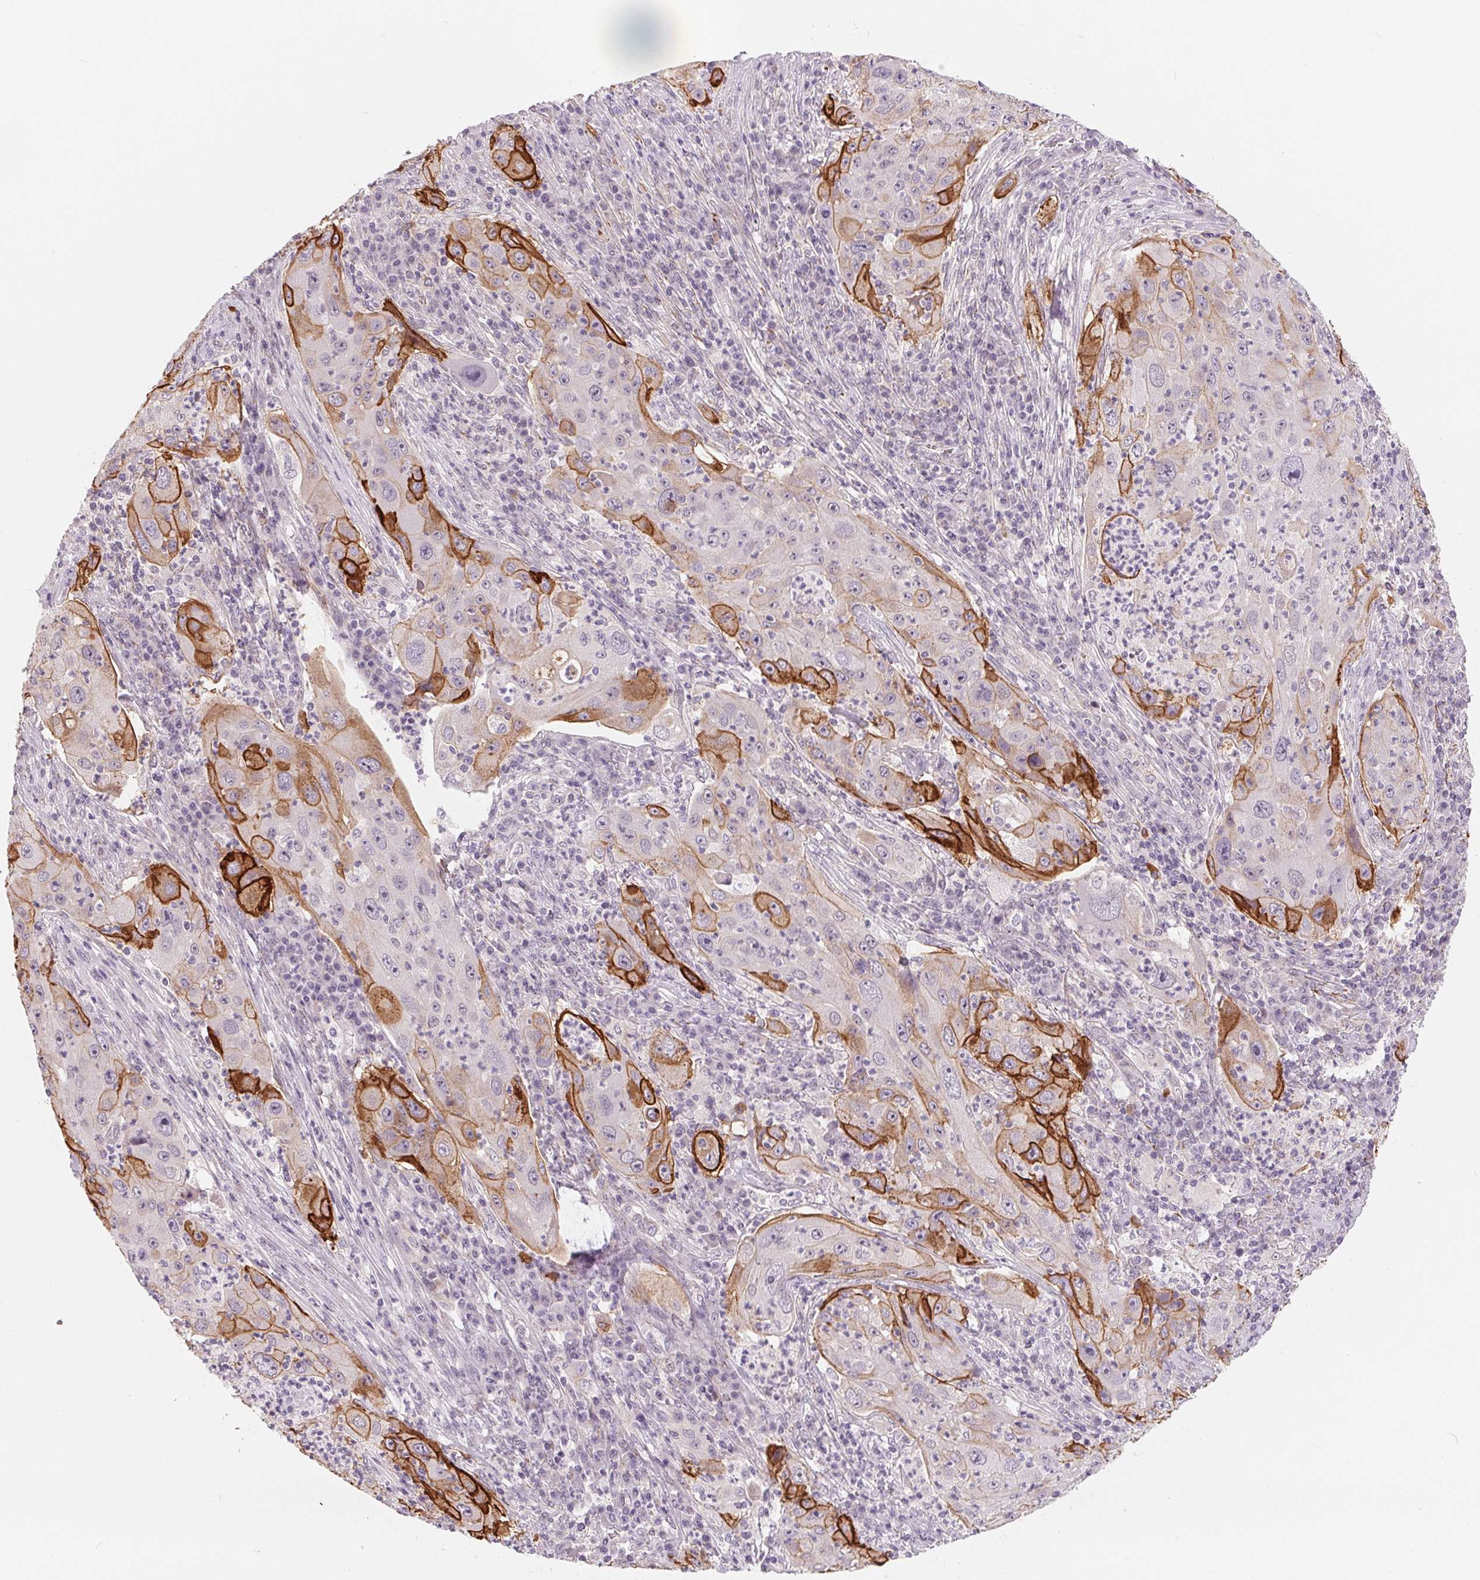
{"staining": {"intensity": "strong", "quantity": "<25%", "location": "cytoplasmic/membranous"}, "tissue": "lung cancer", "cell_type": "Tumor cells", "image_type": "cancer", "snomed": [{"axis": "morphology", "description": "Squamous cell carcinoma, NOS"}, {"axis": "topography", "description": "Lung"}], "caption": "Approximately <25% of tumor cells in lung cancer reveal strong cytoplasmic/membranous protein staining as visualized by brown immunohistochemical staining.", "gene": "CFC1", "patient": {"sex": "female", "age": 59}}